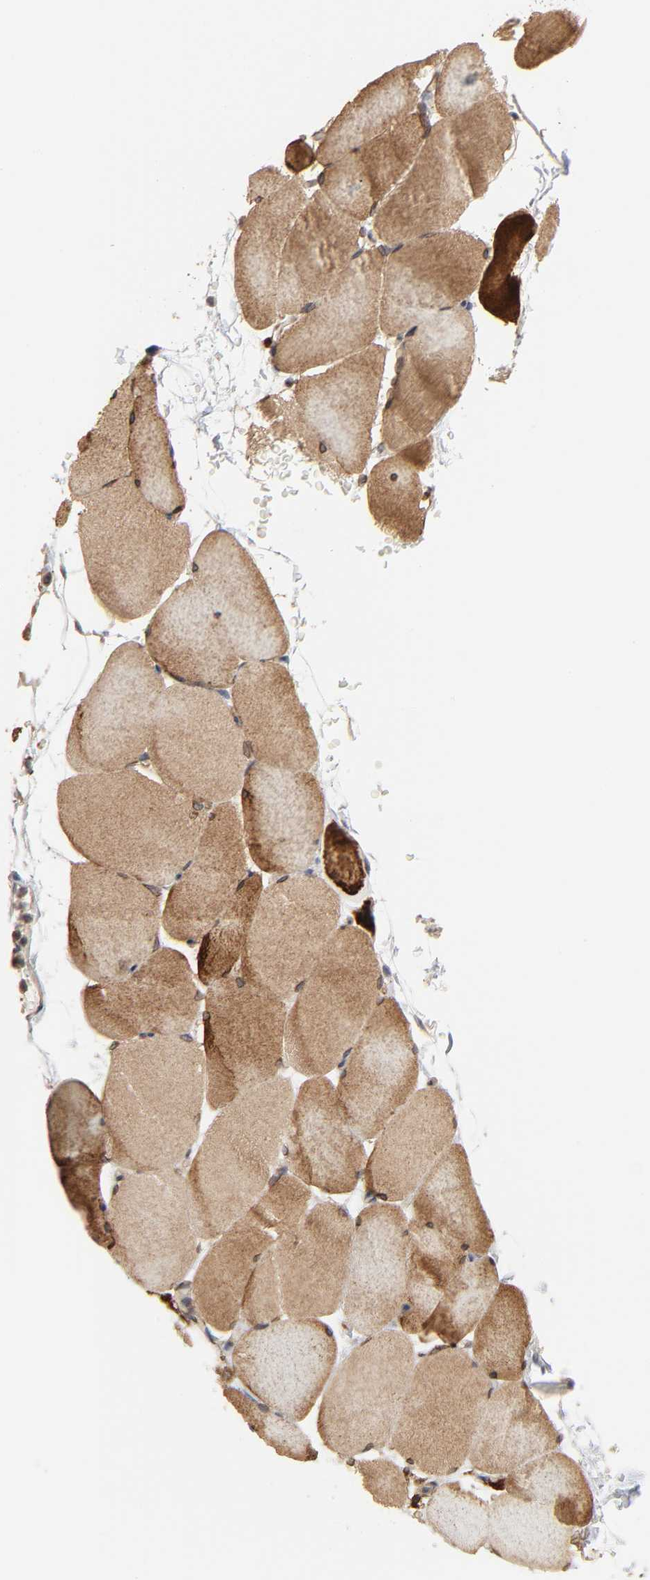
{"staining": {"intensity": "moderate", "quantity": ">75%", "location": "cytoplasmic/membranous"}, "tissue": "skeletal muscle", "cell_type": "Myocytes", "image_type": "normal", "snomed": [{"axis": "morphology", "description": "Normal tissue, NOS"}, {"axis": "topography", "description": "Skeletal muscle"}, {"axis": "topography", "description": "Parathyroid gland"}], "caption": "Approximately >75% of myocytes in normal human skeletal muscle exhibit moderate cytoplasmic/membranous protein positivity as visualized by brown immunohistochemical staining.", "gene": "NDRG2", "patient": {"sex": "female", "age": 37}}